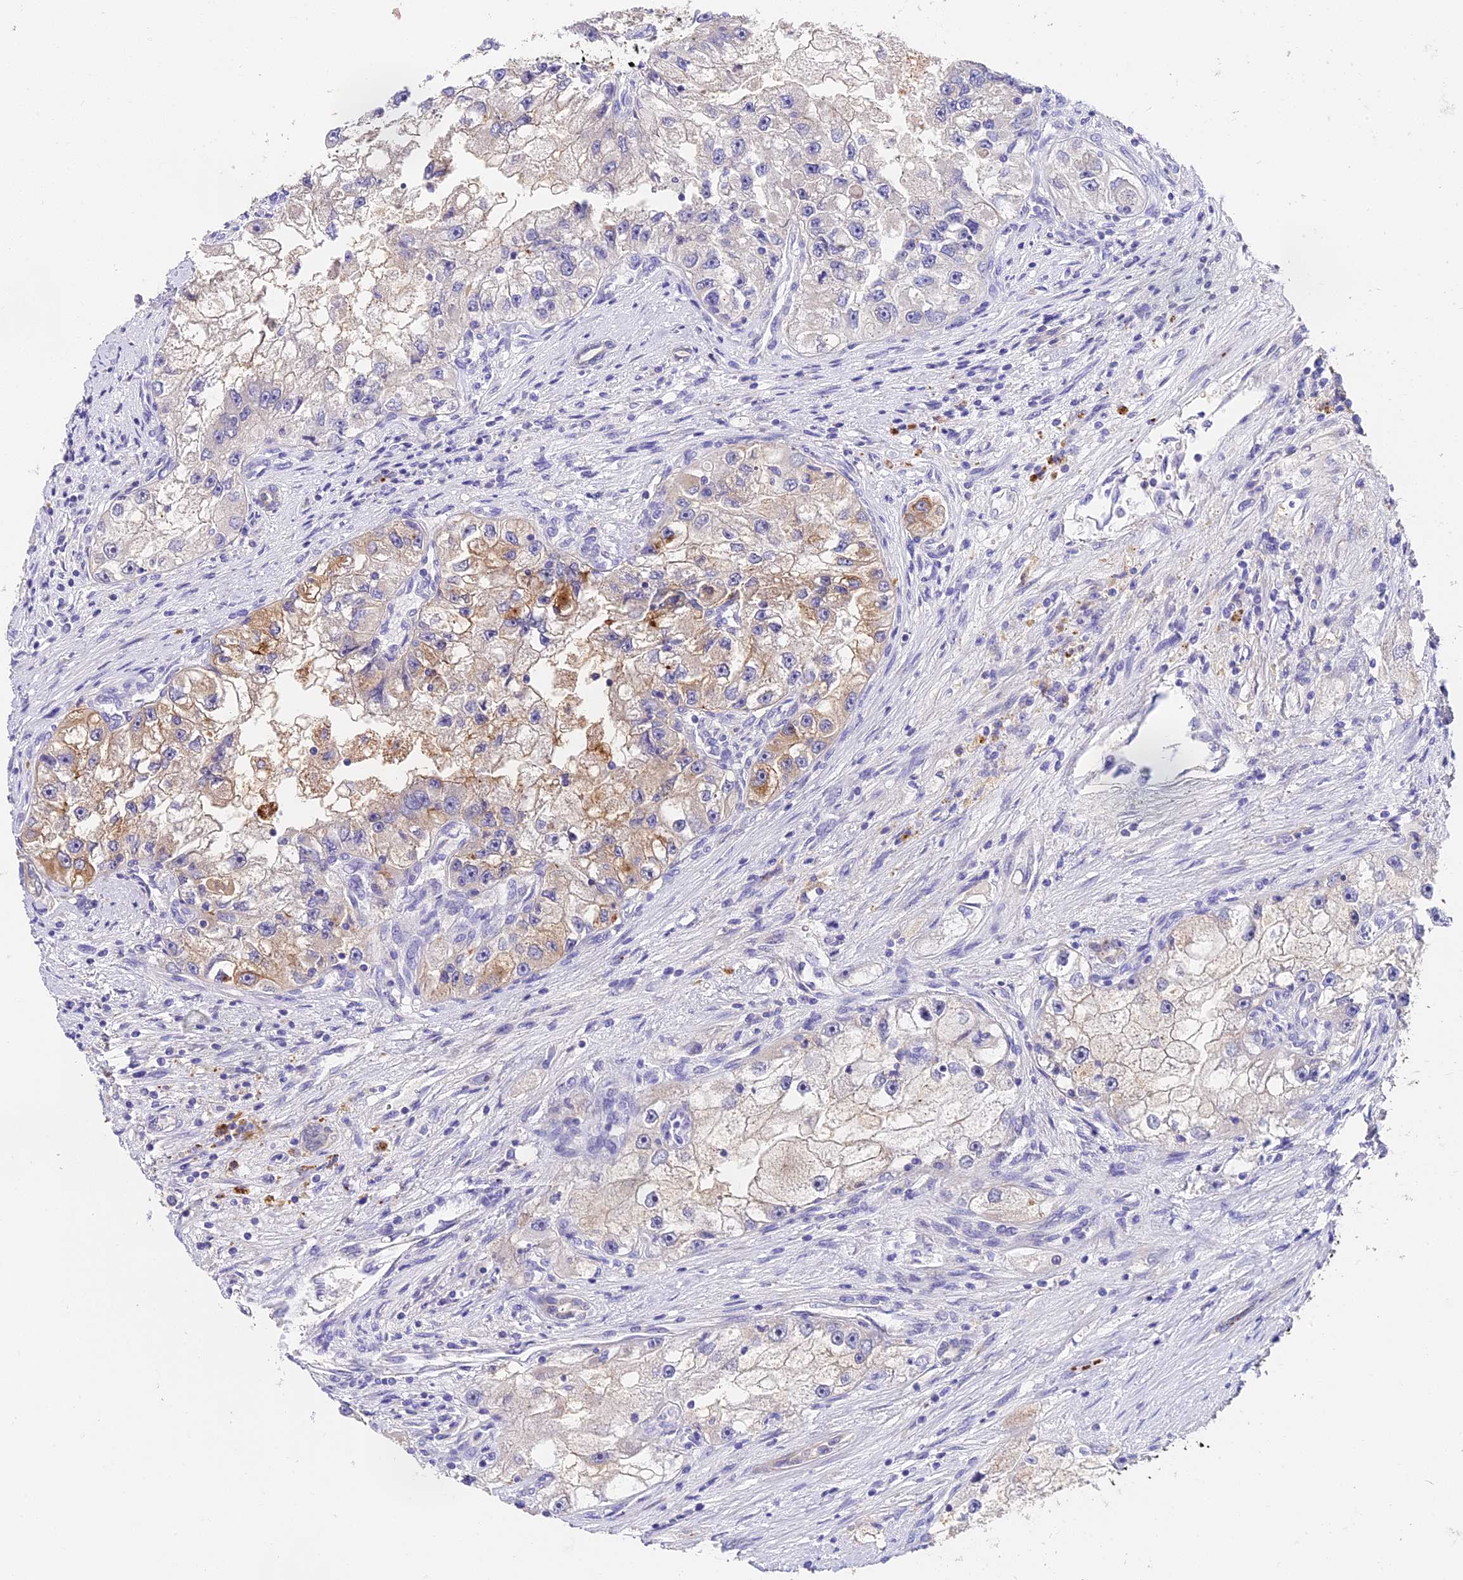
{"staining": {"intensity": "moderate", "quantity": "<25%", "location": "cytoplasmic/membranous"}, "tissue": "renal cancer", "cell_type": "Tumor cells", "image_type": "cancer", "snomed": [{"axis": "morphology", "description": "Adenocarcinoma, NOS"}, {"axis": "topography", "description": "Kidney"}], "caption": "Tumor cells reveal low levels of moderate cytoplasmic/membranous expression in approximately <25% of cells in renal cancer. (Stains: DAB in brown, nuclei in blue, Microscopy: brightfield microscopy at high magnification).", "gene": "LYPD6", "patient": {"sex": "male", "age": 63}}